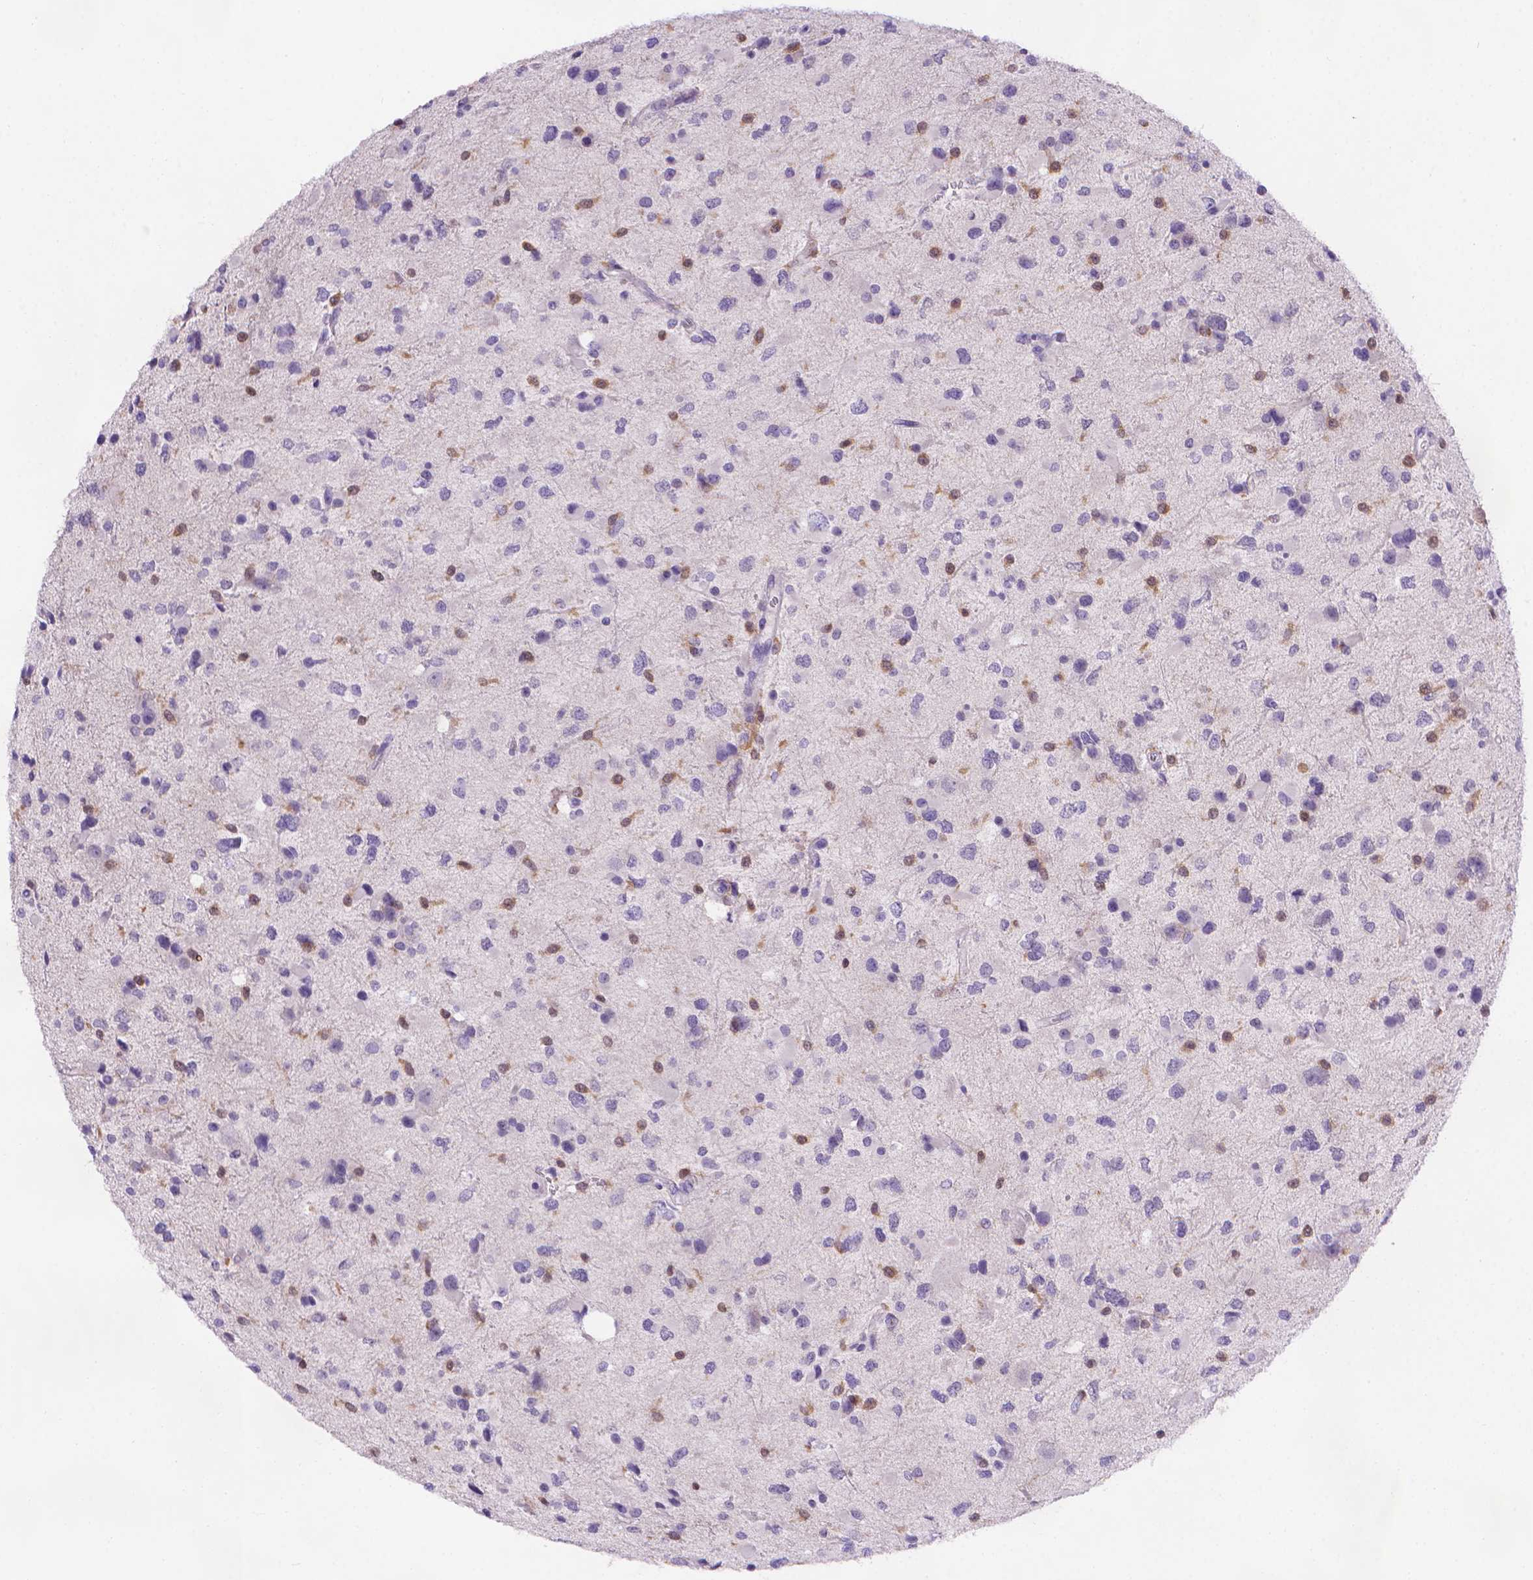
{"staining": {"intensity": "negative", "quantity": "none", "location": "none"}, "tissue": "glioma", "cell_type": "Tumor cells", "image_type": "cancer", "snomed": [{"axis": "morphology", "description": "Glioma, malignant, Low grade"}, {"axis": "topography", "description": "Brain"}], "caption": "This is a photomicrograph of IHC staining of glioma, which shows no positivity in tumor cells. (DAB immunohistochemistry, high magnification).", "gene": "FGD2", "patient": {"sex": "female", "age": 32}}